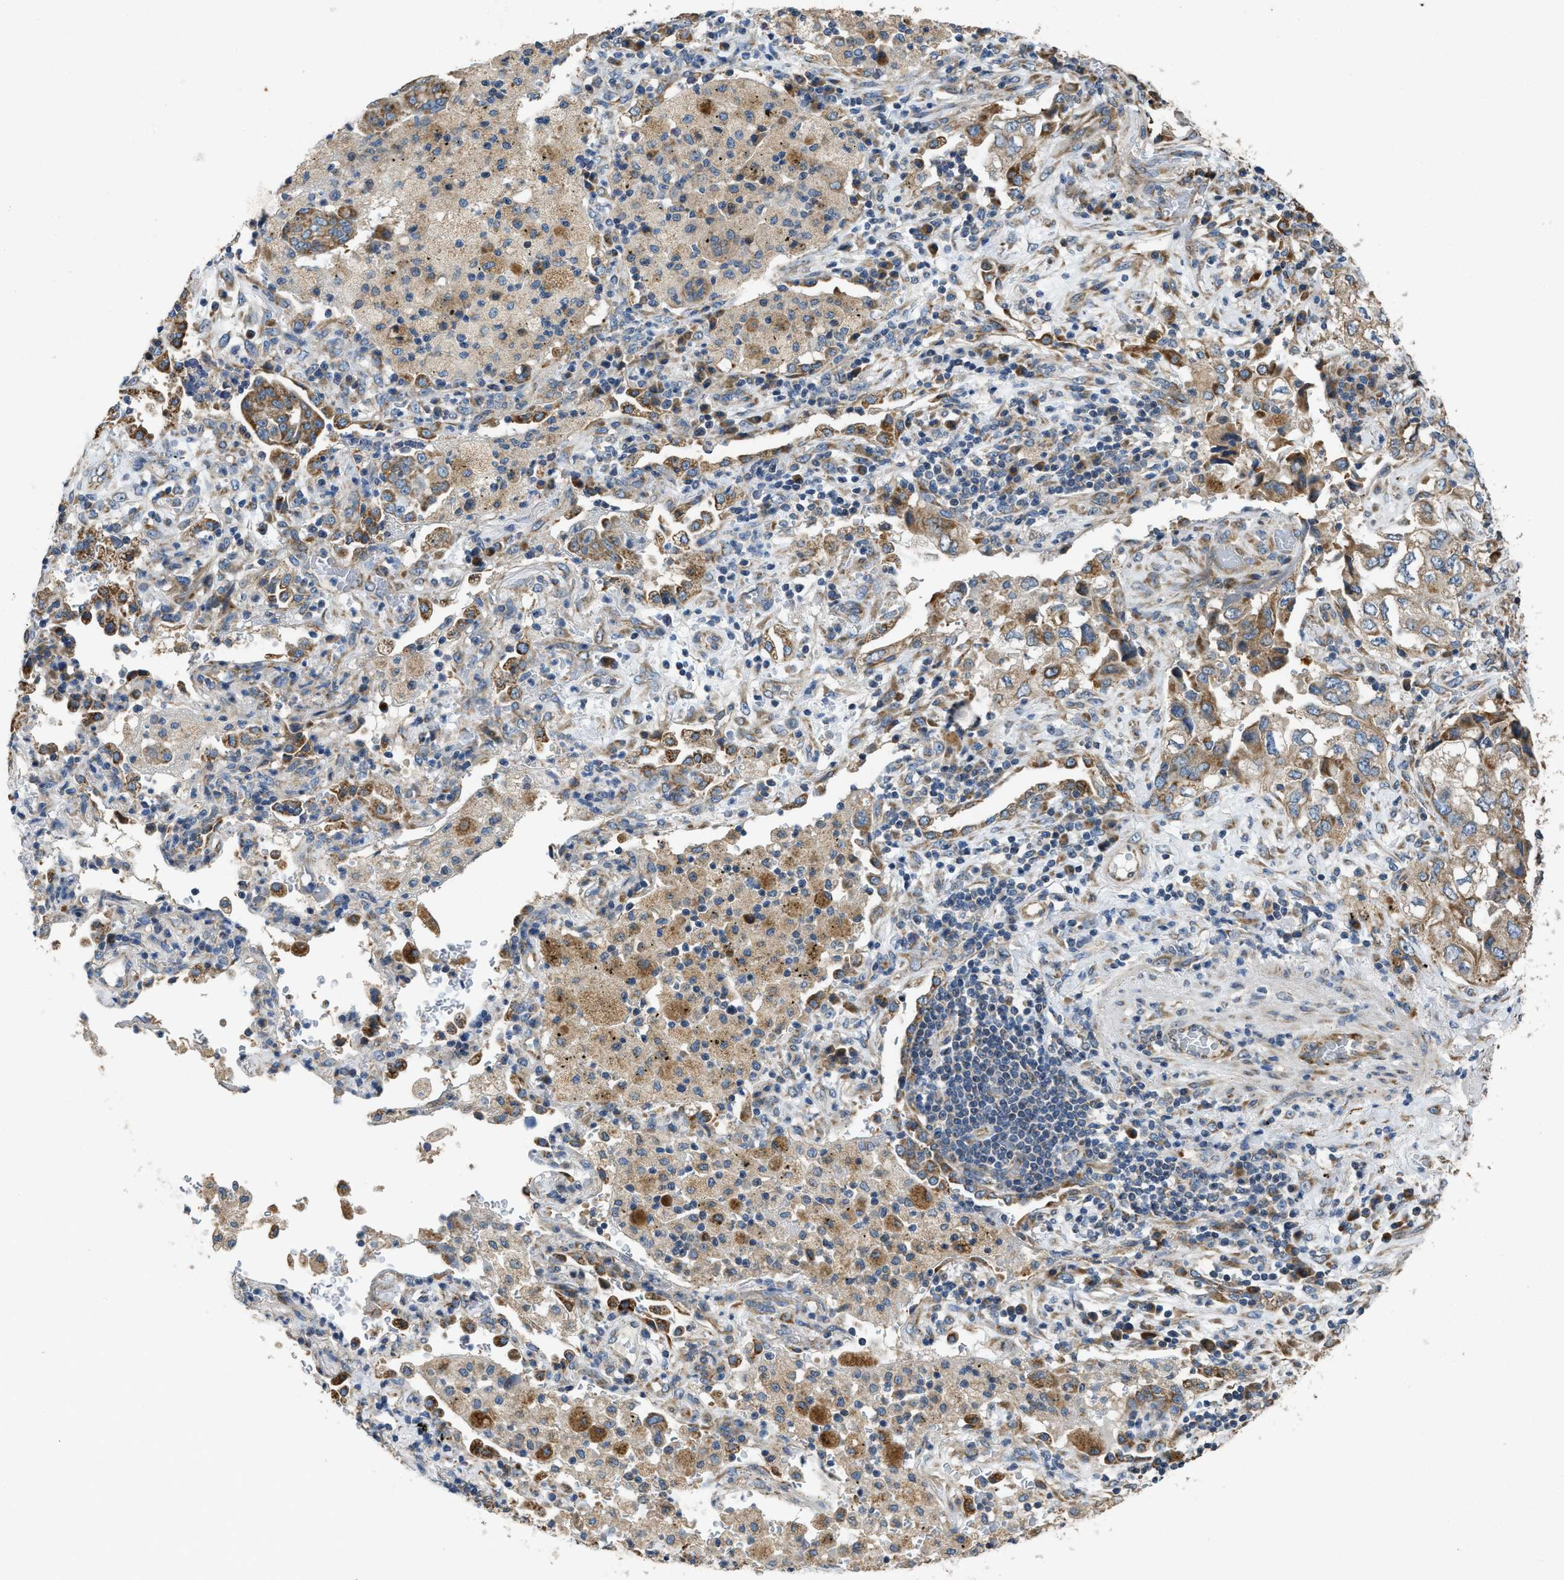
{"staining": {"intensity": "moderate", "quantity": ">75%", "location": "cytoplasmic/membranous"}, "tissue": "lung cancer", "cell_type": "Tumor cells", "image_type": "cancer", "snomed": [{"axis": "morphology", "description": "Adenocarcinoma, NOS"}, {"axis": "topography", "description": "Lung"}], "caption": "Protein expression analysis of human adenocarcinoma (lung) reveals moderate cytoplasmic/membranous expression in about >75% of tumor cells.", "gene": "TMEM150A", "patient": {"sex": "male", "age": 64}}